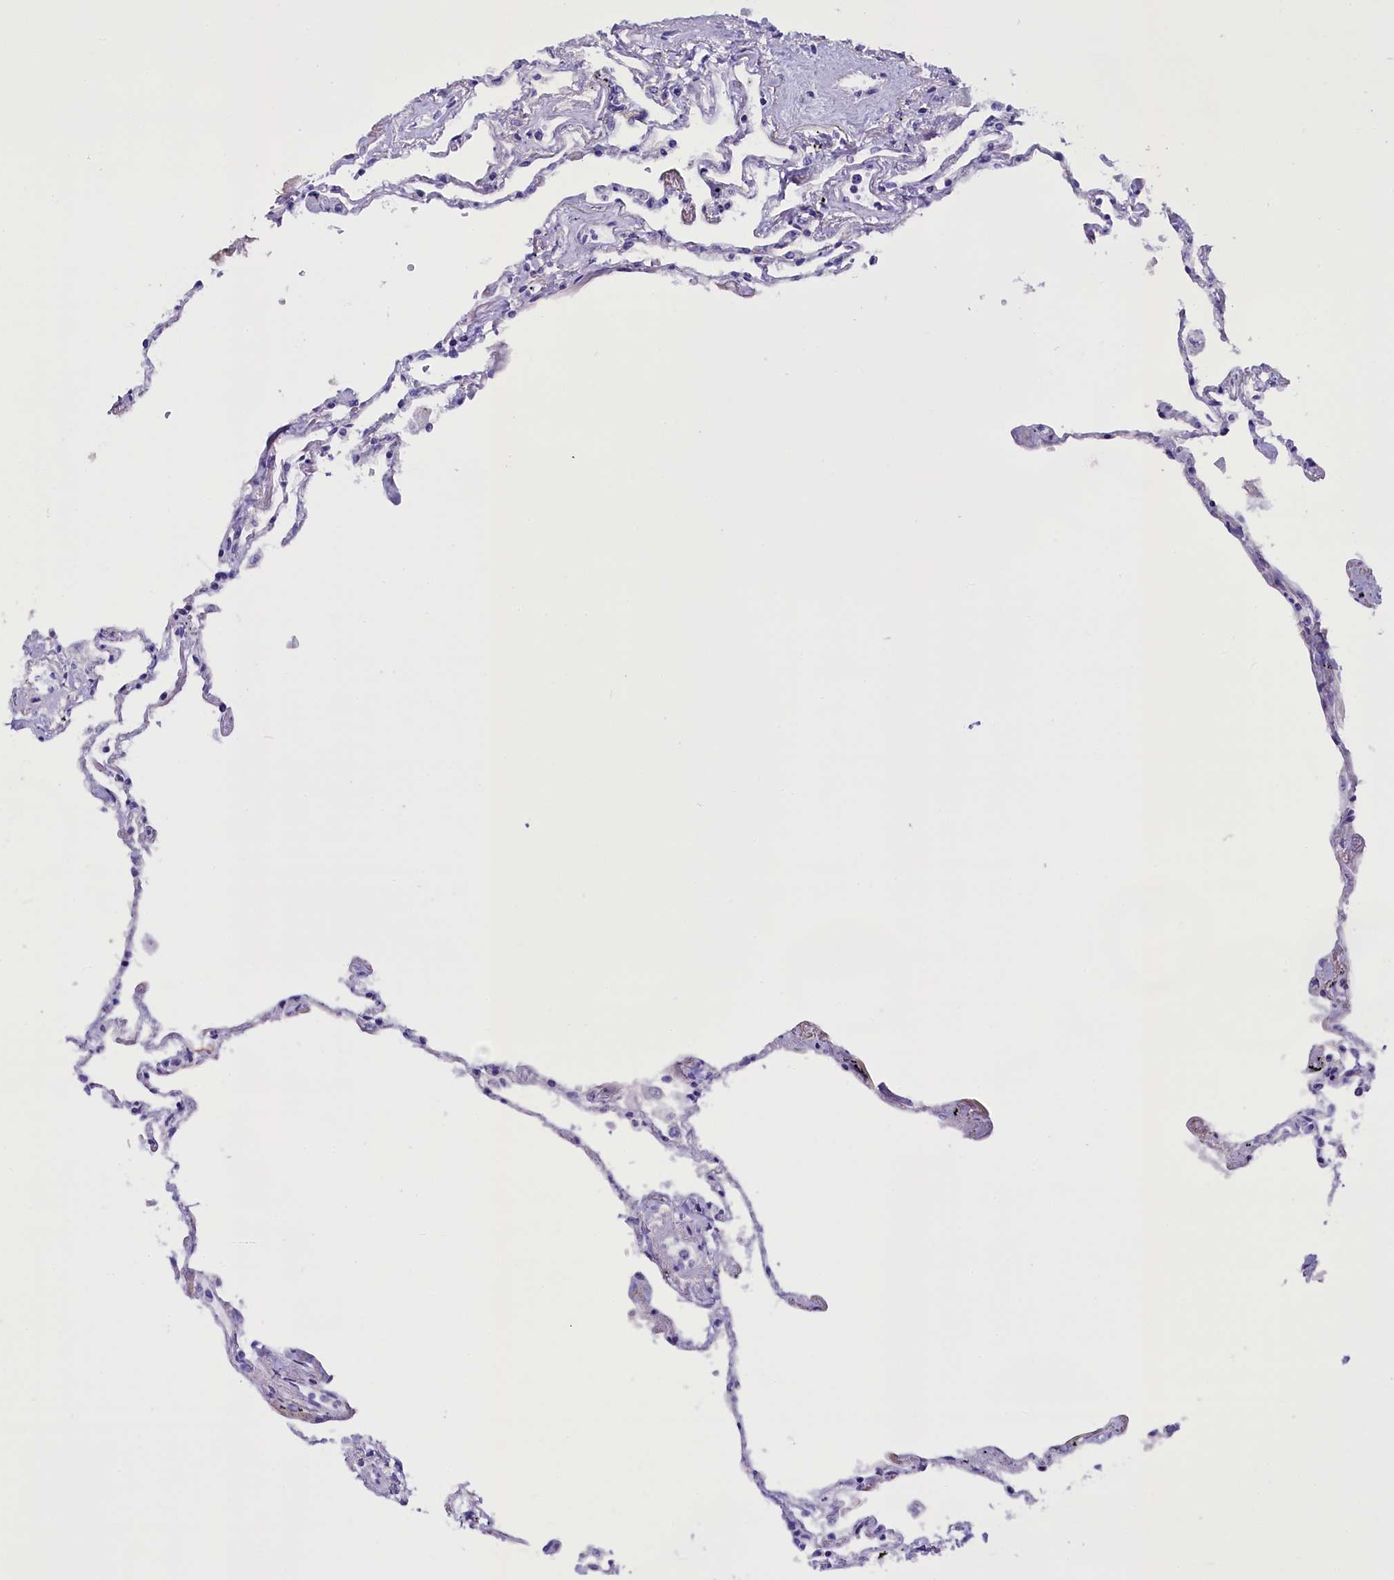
{"staining": {"intensity": "moderate", "quantity": "25%-75%", "location": "cytoplasmic/membranous"}, "tissue": "lung", "cell_type": "Alveolar cells", "image_type": "normal", "snomed": [{"axis": "morphology", "description": "Normal tissue, NOS"}, {"axis": "topography", "description": "Lung"}], "caption": "This micrograph shows IHC staining of normal human lung, with medium moderate cytoplasmic/membranous expression in about 25%-75% of alveolar cells.", "gene": "OSGEP", "patient": {"sex": "female", "age": 67}}